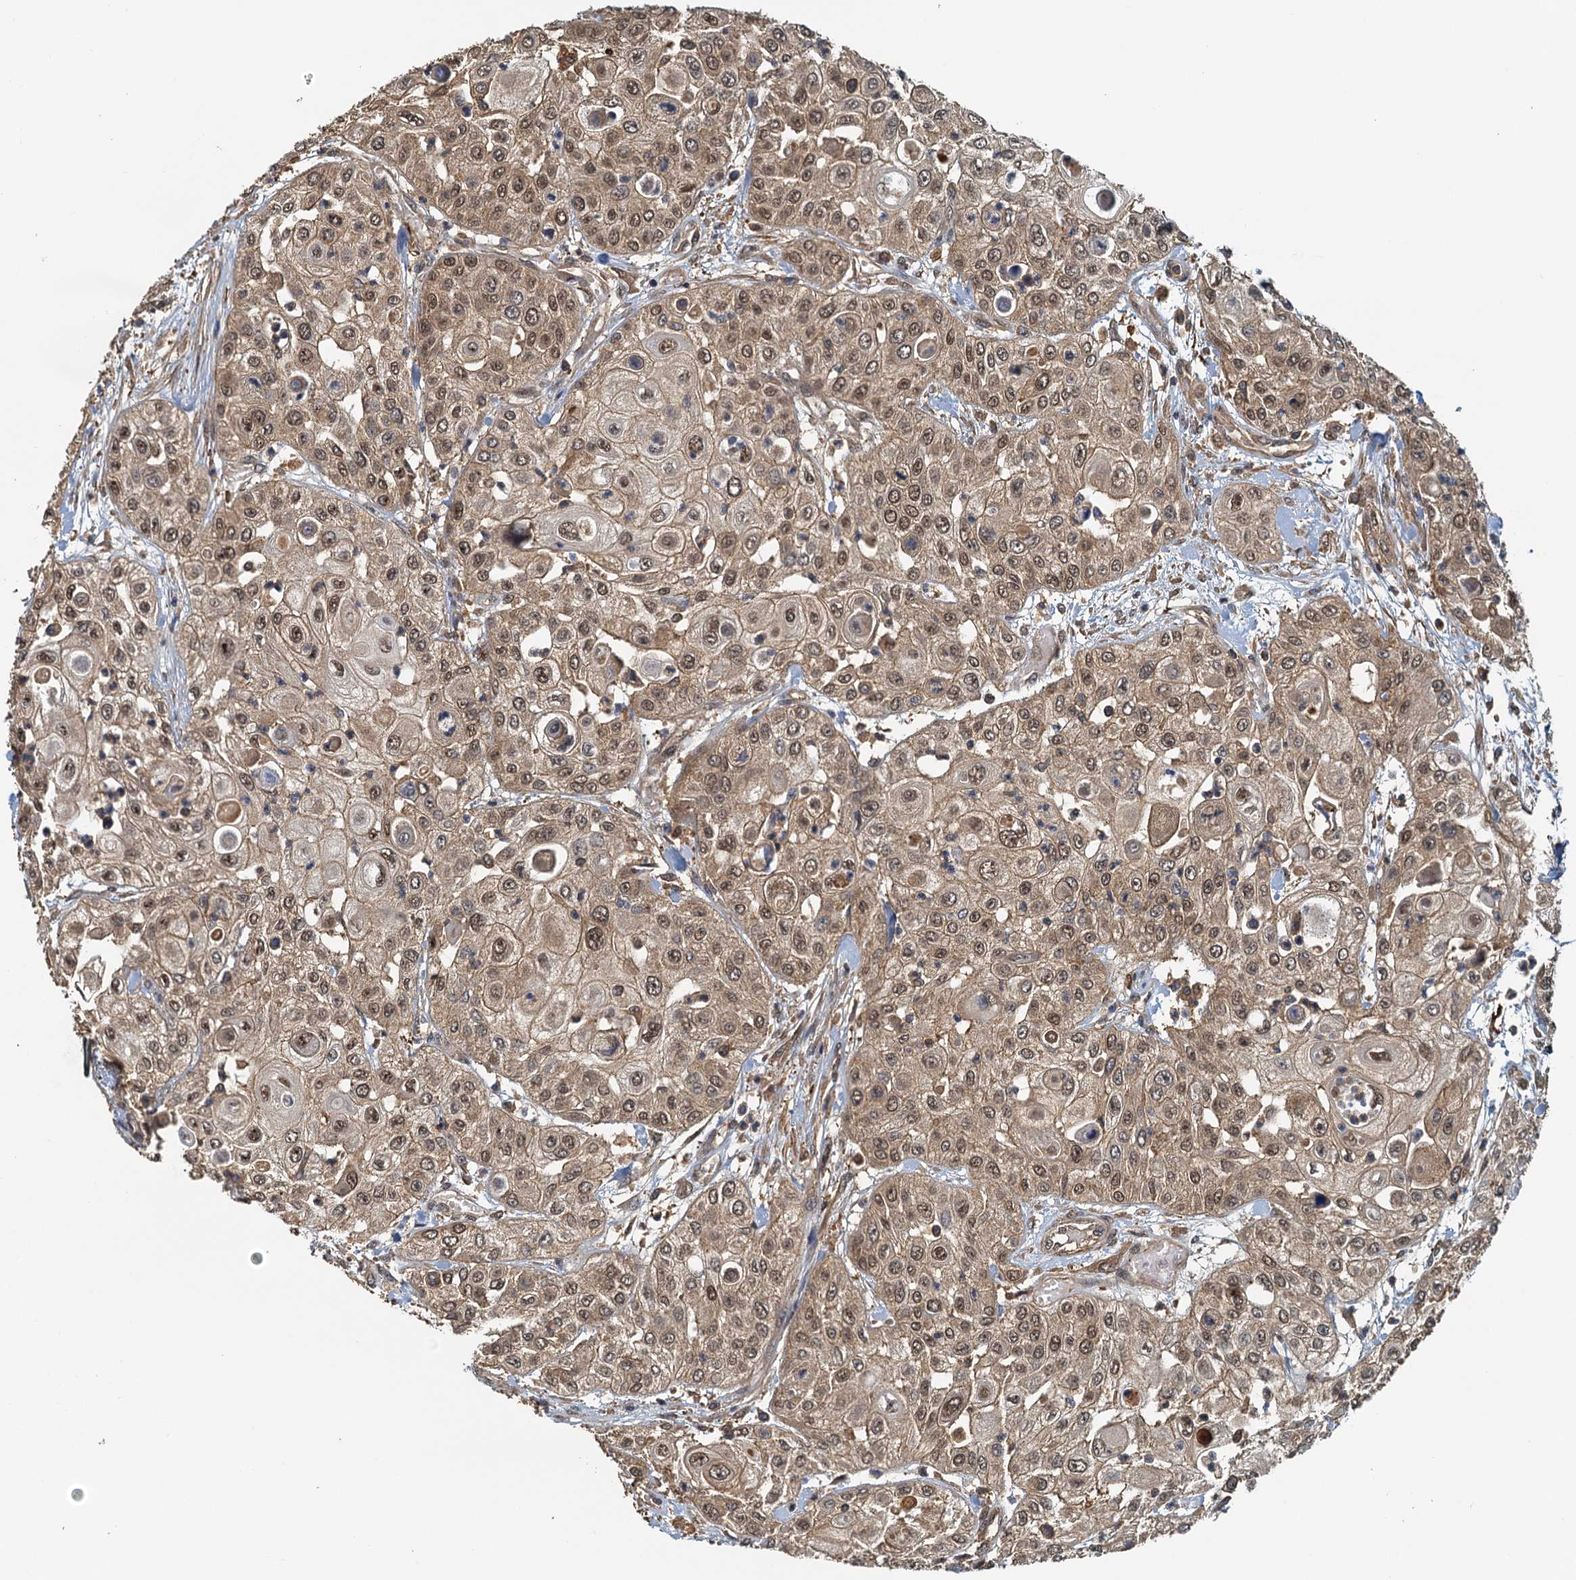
{"staining": {"intensity": "moderate", "quantity": ">75%", "location": "nuclear"}, "tissue": "urothelial cancer", "cell_type": "Tumor cells", "image_type": "cancer", "snomed": [{"axis": "morphology", "description": "Urothelial carcinoma, High grade"}, {"axis": "topography", "description": "Urinary bladder"}], "caption": "Protein analysis of urothelial carcinoma (high-grade) tissue shows moderate nuclear positivity in approximately >75% of tumor cells. Immunohistochemistry stains the protein in brown and the nuclei are stained blue.", "gene": "UBL7", "patient": {"sex": "female", "age": 79}}